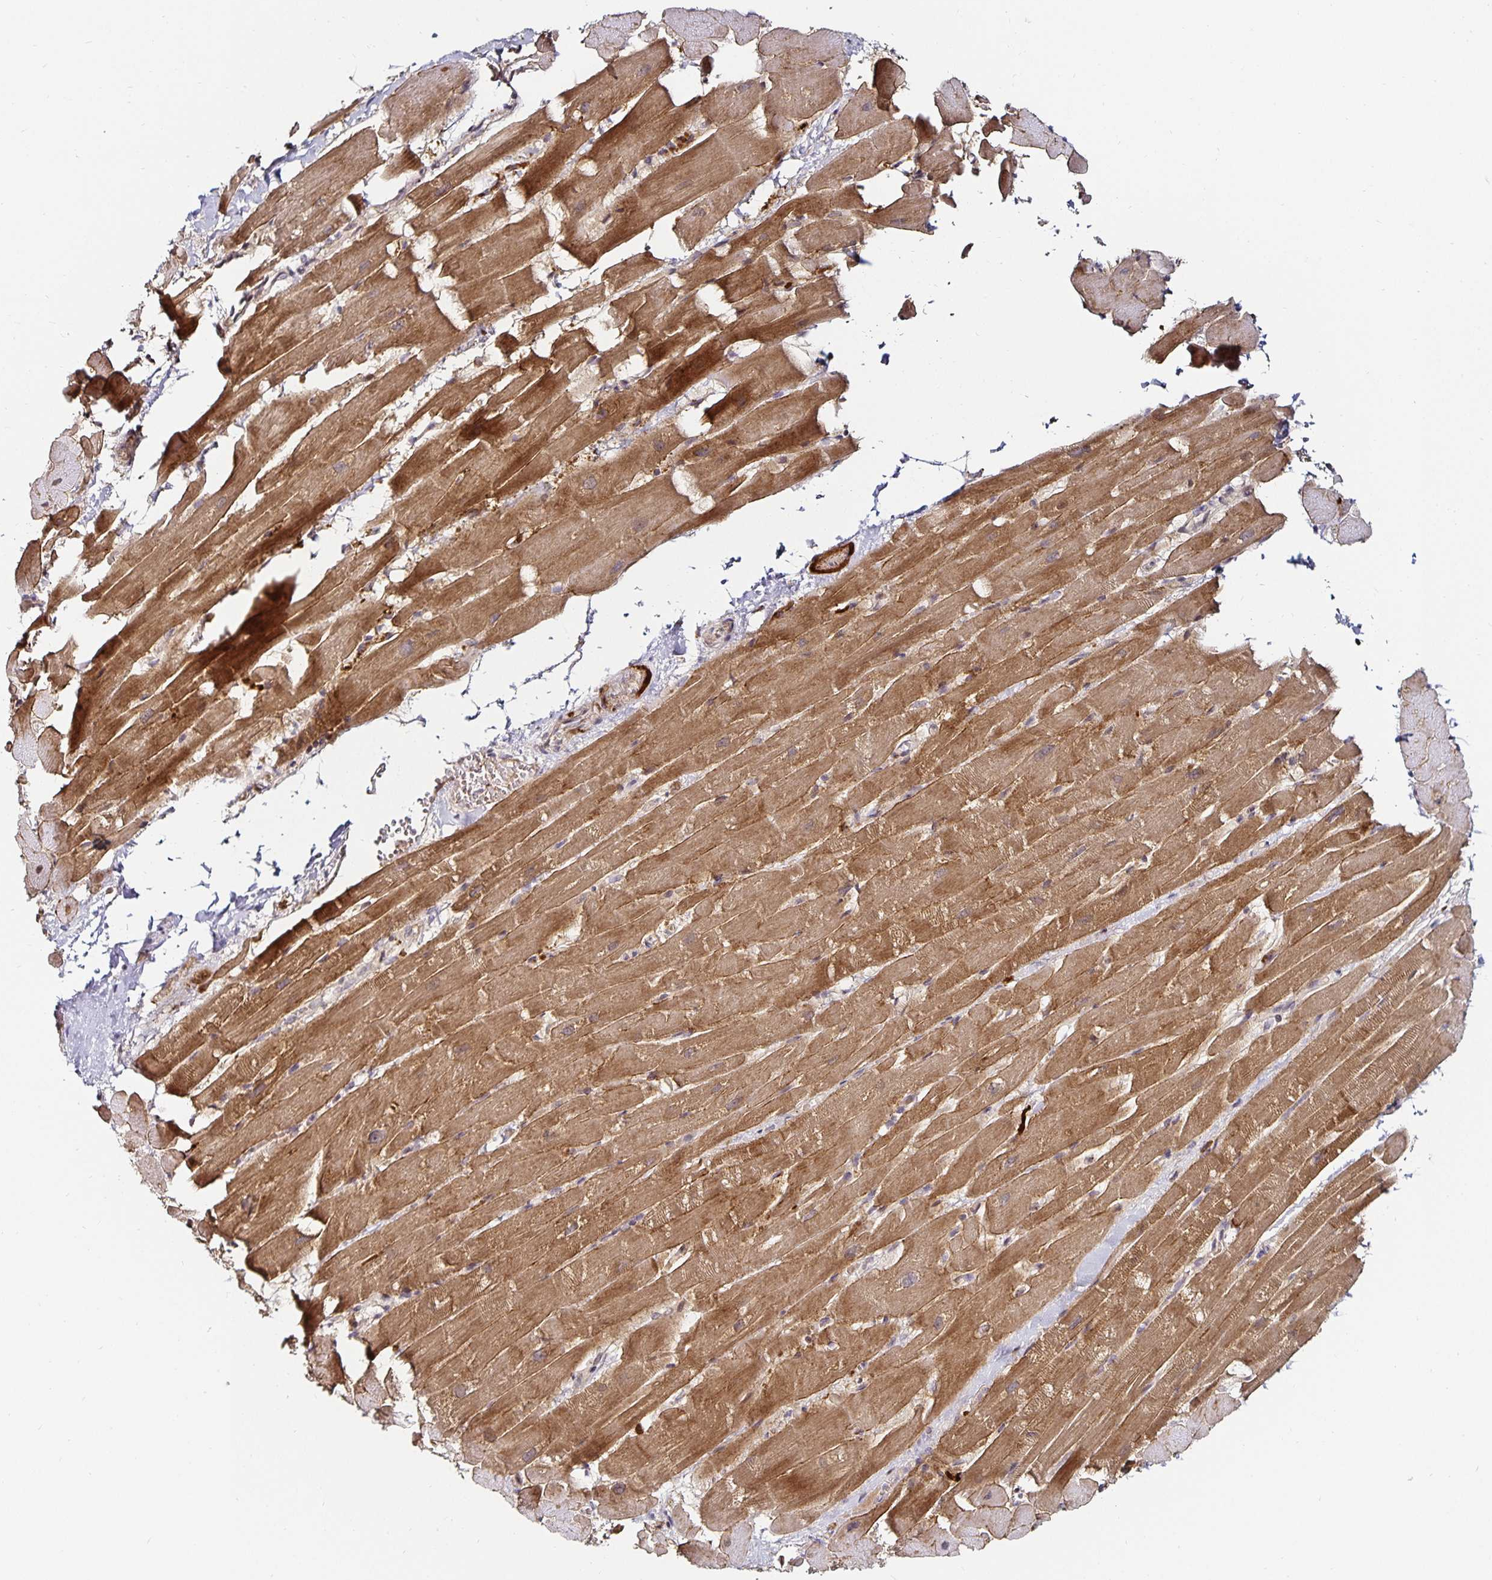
{"staining": {"intensity": "moderate", "quantity": "25%-75%", "location": "cytoplasmic/membranous"}, "tissue": "heart muscle", "cell_type": "Cardiomyocytes", "image_type": "normal", "snomed": [{"axis": "morphology", "description": "Normal tissue, NOS"}, {"axis": "topography", "description": "Heart"}], "caption": "Protein staining shows moderate cytoplasmic/membranous expression in approximately 25%-75% of cardiomyocytes in normal heart muscle.", "gene": "ANLN", "patient": {"sex": "male", "age": 37}}